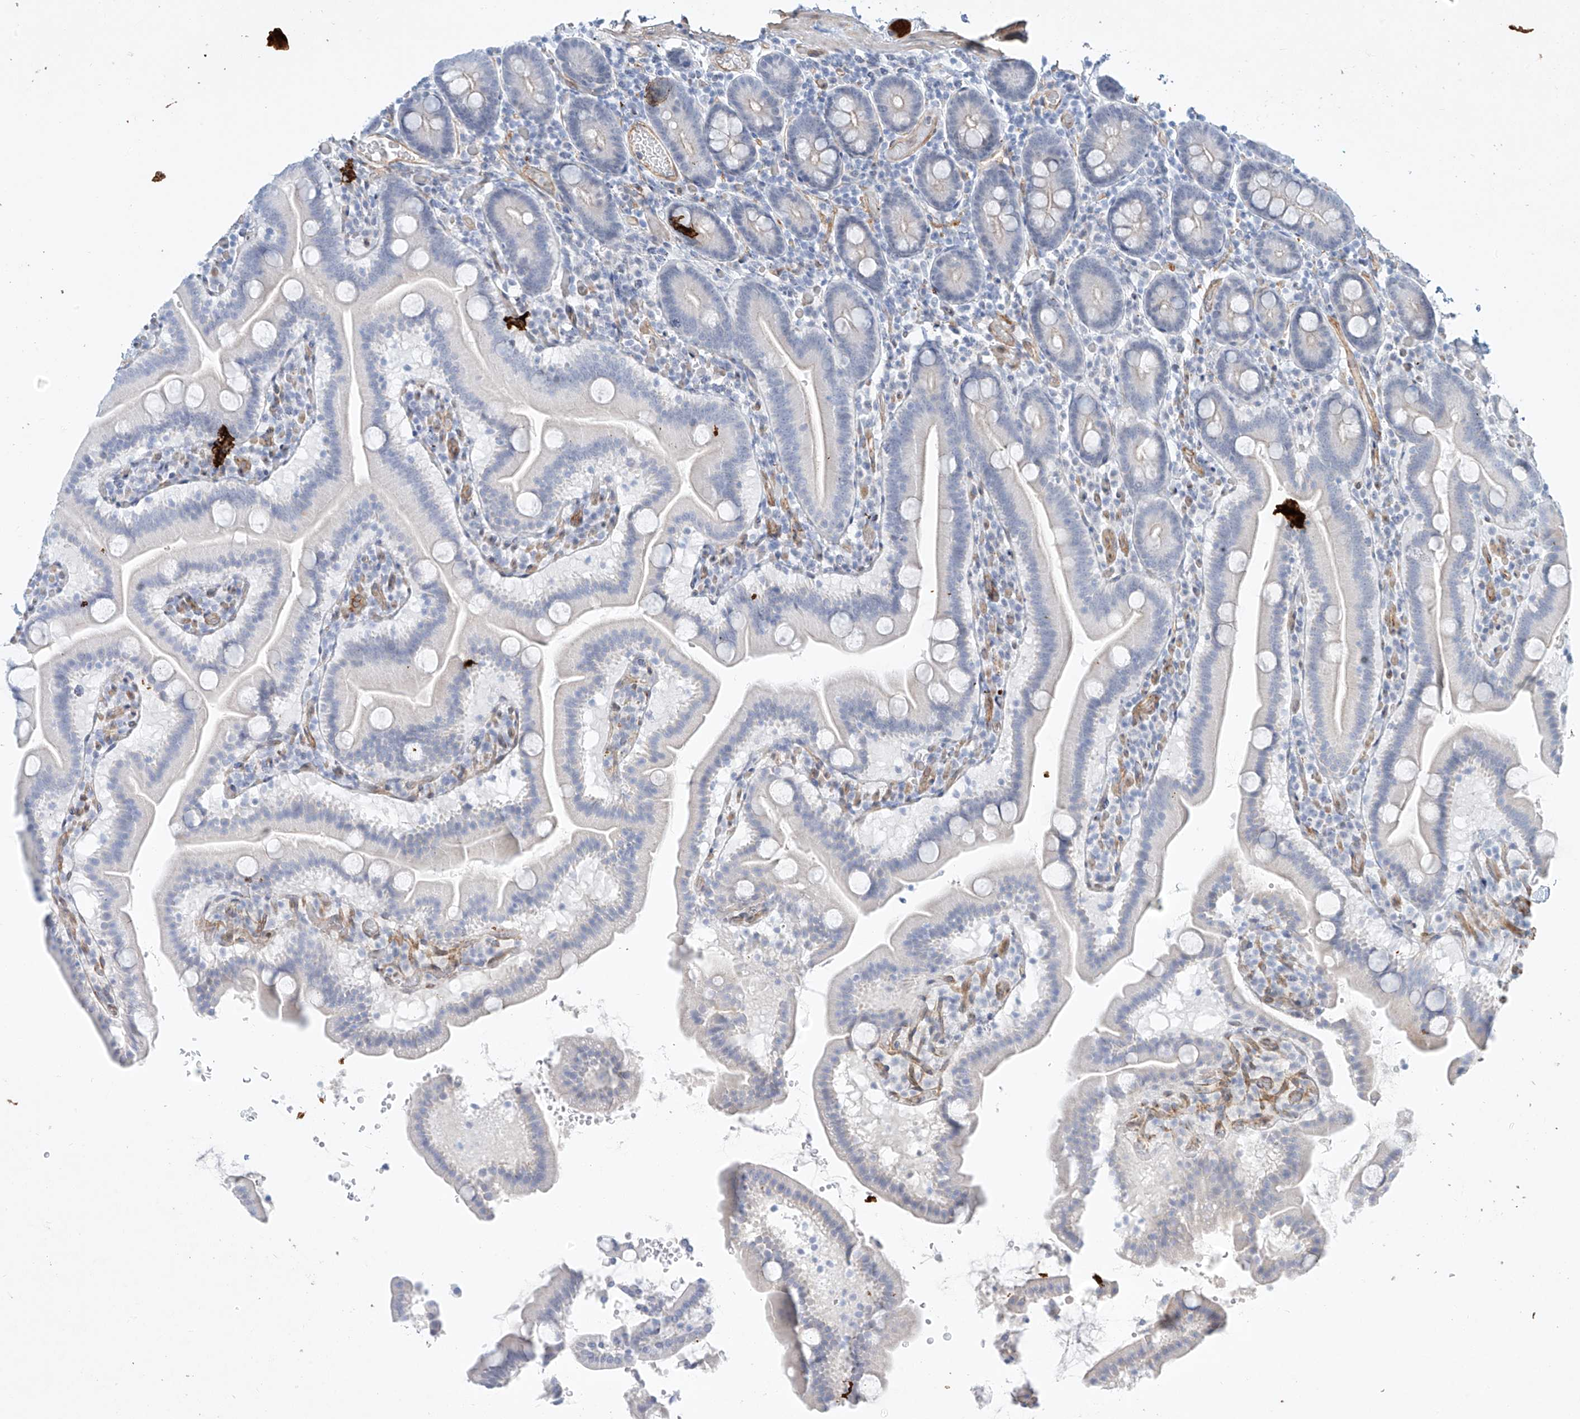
{"staining": {"intensity": "negative", "quantity": "none", "location": "none"}, "tissue": "duodenum", "cell_type": "Glandular cells", "image_type": "normal", "snomed": [{"axis": "morphology", "description": "Normal tissue, NOS"}, {"axis": "topography", "description": "Duodenum"}], "caption": "The micrograph reveals no staining of glandular cells in benign duodenum. (Brightfield microscopy of DAB (3,3'-diaminobenzidine) immunohistochemistry at high magnification).", "gene": "REEP2", "patient": {"sex": "male", "age": 55}}